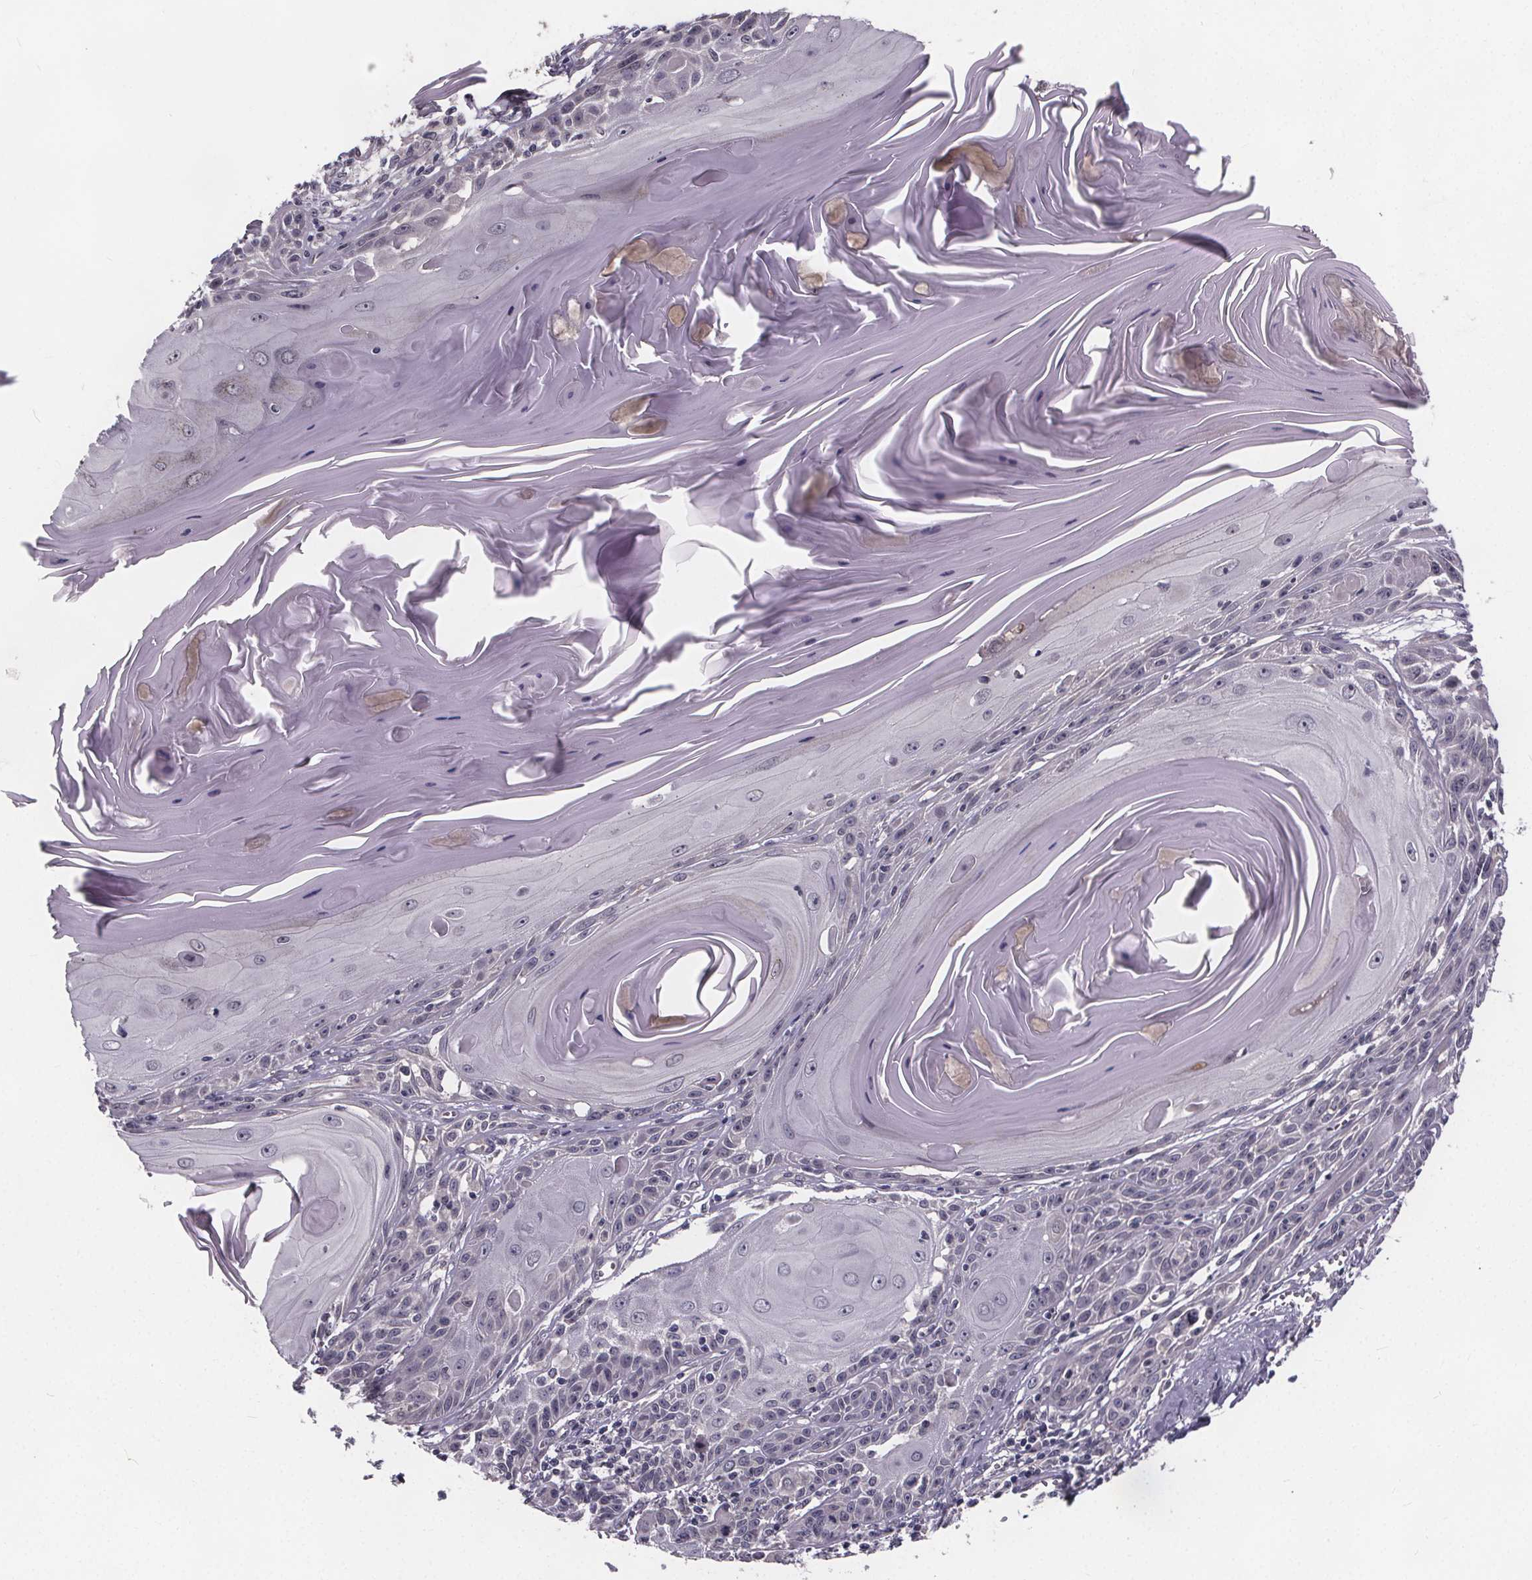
{"staining": {"intensity": "negative", "quantity": "none", "location": "none"}, "tissue": "skin cancer", "cell_type": "Tumor cells", "image_type": "cancer", "snomed": [{"axis": "morphology", "description": "Squamous cell carcinoma, NOS"}, {"axis": "topography", "description": "Skin"}, {"axis": "topography", "description": "Vulva"}], "caption": "A histopathology image of skin cancer stained for a protein displays no brown staining in tumor cells.", "gene": "FAM181B", "patient": {"sex": "female", "age": 85}}